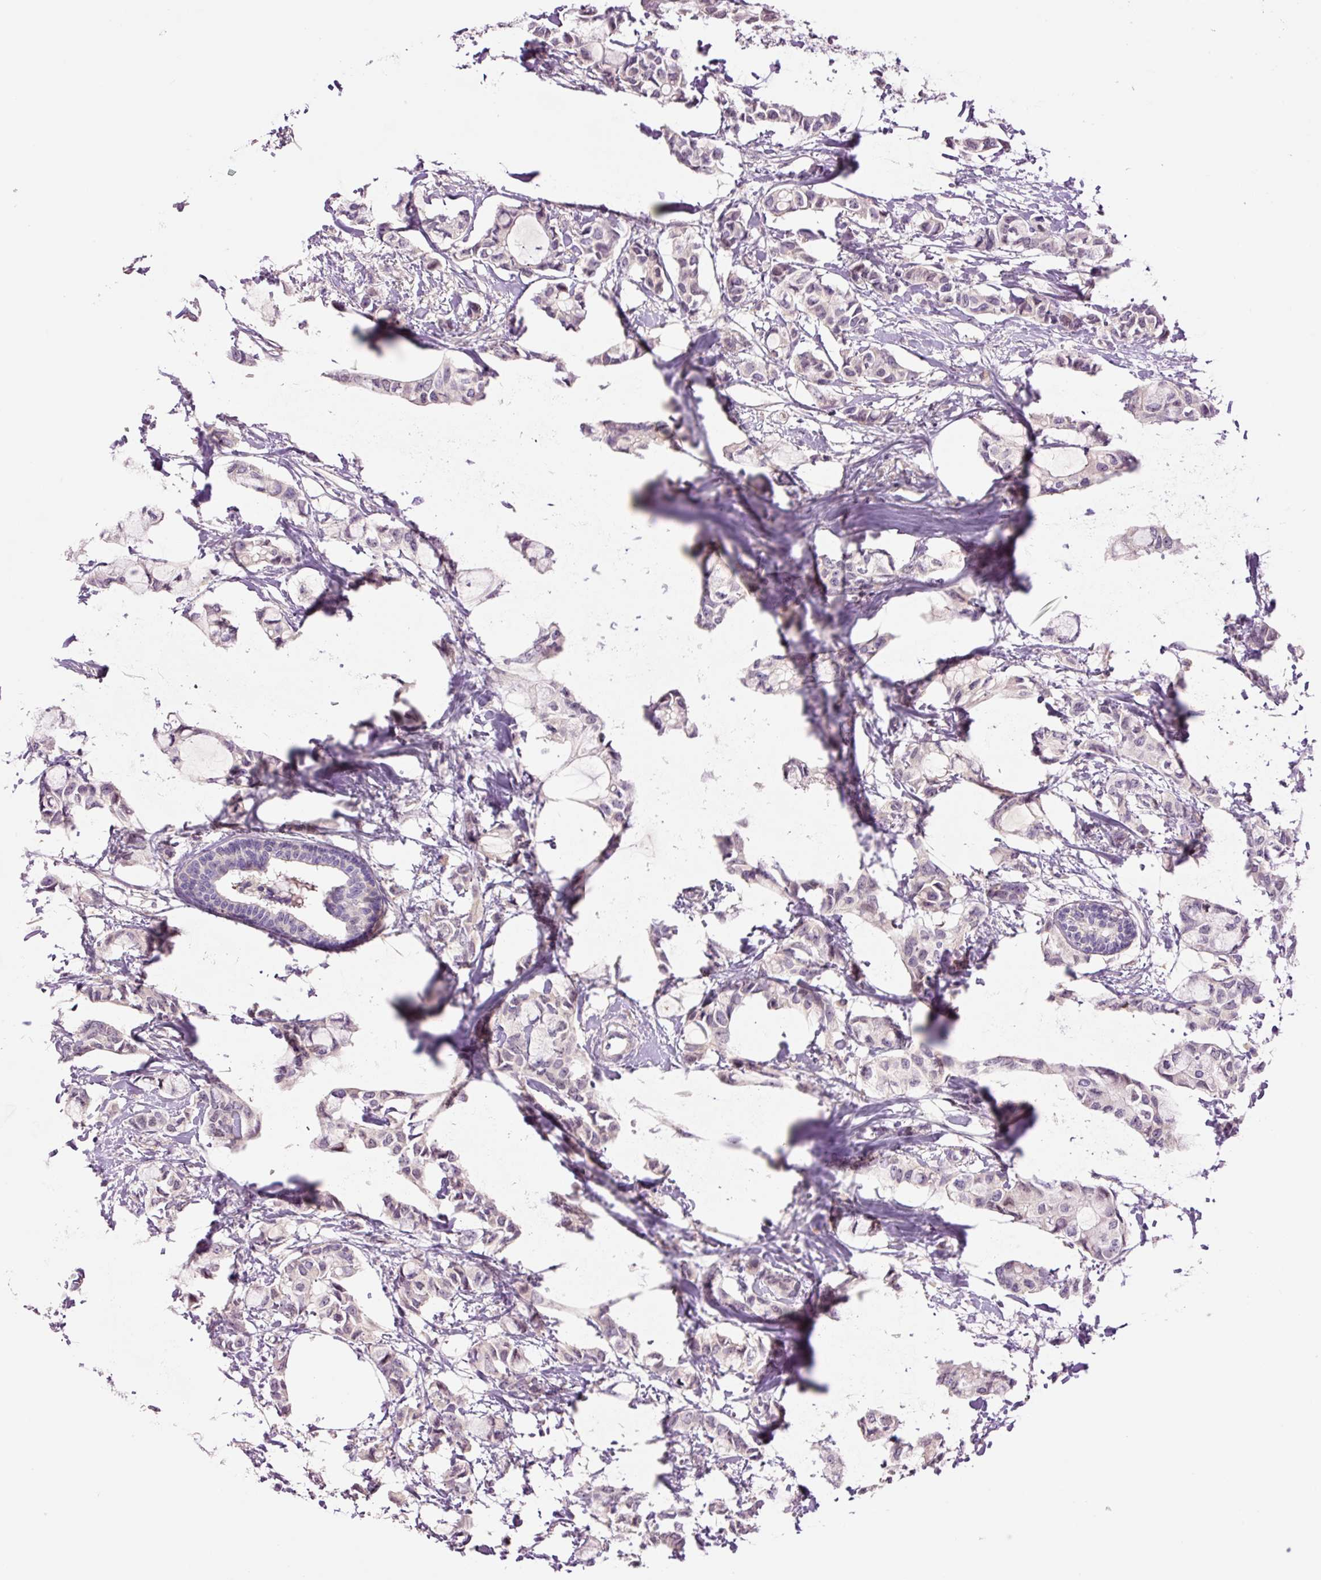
{"staining": {"intensity": "negative", "quantity": "none", "location": "none"}, "tissue": "breast cancer", "cell_type": "Tumor cells", "image_type": "cancer", "snomed": [{"axis": "morphology", "description": "Duct carcinoma"}, {"axis": "topography", "description": "Breast"}], "caption": "Tumor cells are negative for protein expression in human breast intraductal carcinoma.", "gene": "DPPA4", "patient": {"sex": "female", "age": 73}}